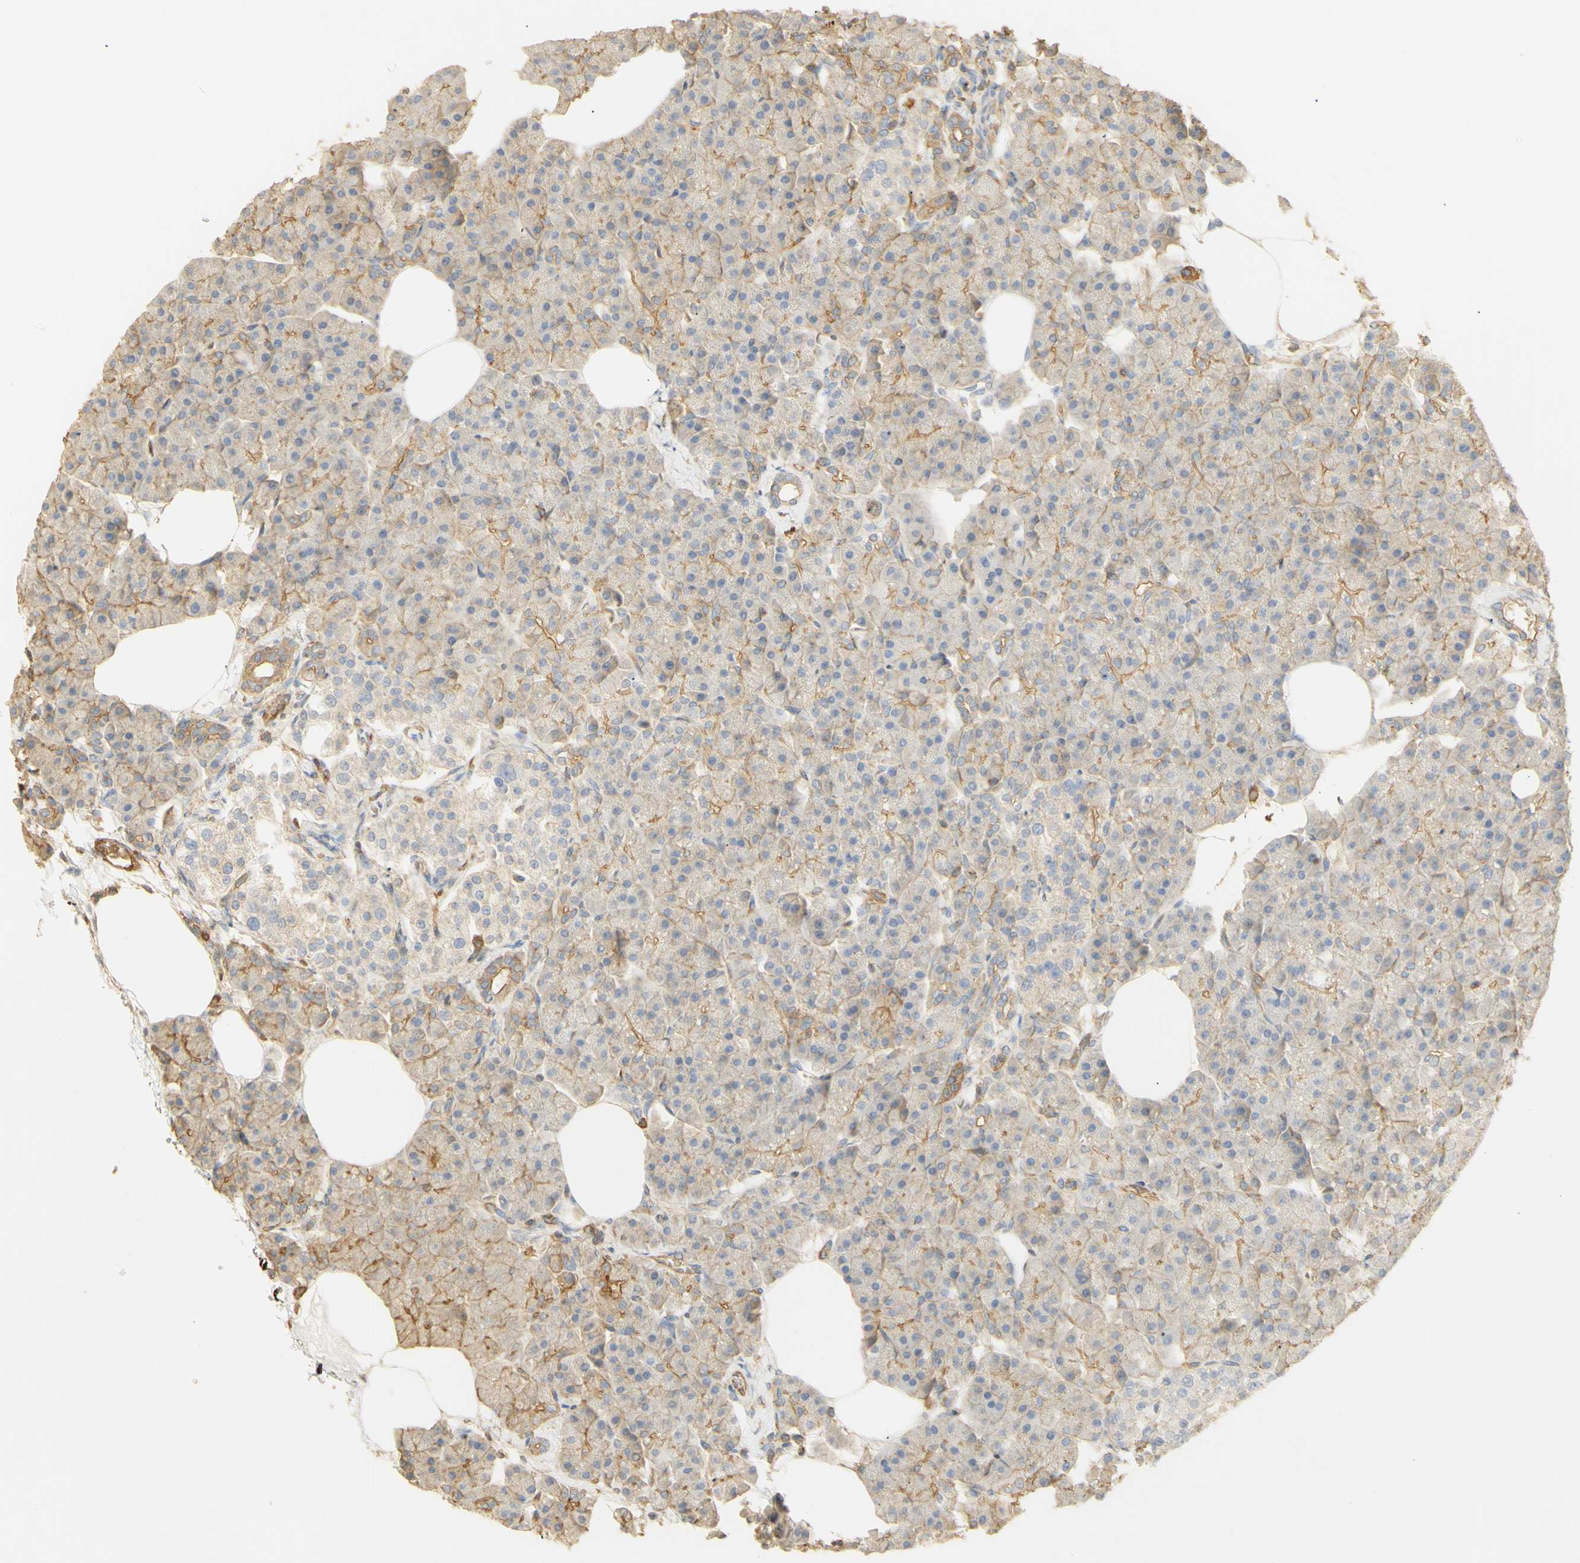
{"staining": {"intensity": "moderate", "quantity": "25%-75%", "location": "cytoplasmic/membranous"}, "tissue": "pancreas", "cell_type": "Exocrine glandular cells", "image_type": "normal", "snomed": [{"axis": "morphology", "description": "Normal tissue, NOS"}, {"axis": "topography", "description": "Pancreas"}], "caption": "Immunohistochemical staining of unremarkable human pancreas displays 25%-75% levels of moderate cytoplasmic/membranous protein staining in approximately 25%-75% of exocrine glandular cells.", "gene": "KCNE4", "patient": {"sex": "female", "age": 70}}